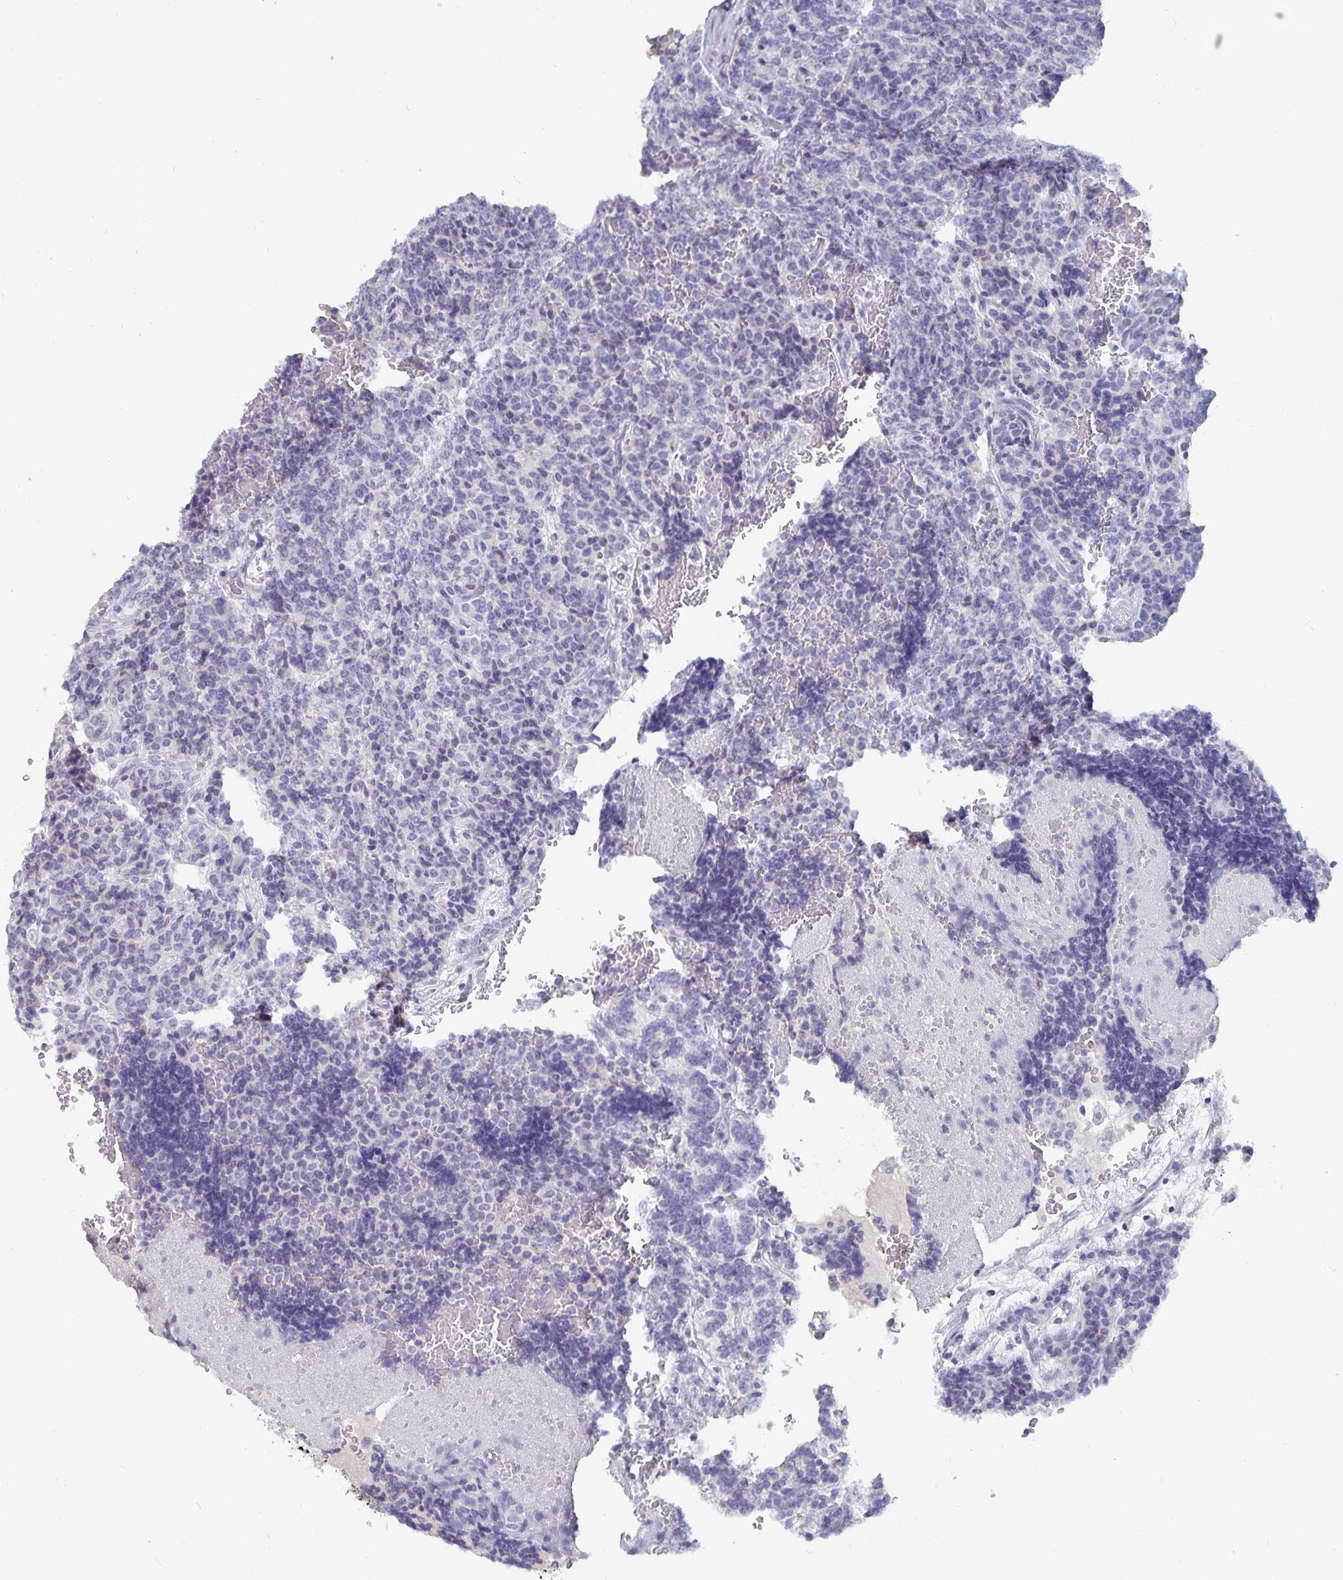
{"staining": {"intensity": "negative", "quantity": "none", "location": "none"}, "tissue": "carcinoid", "cell_type": "Tumor cells", "image_type": "cancer", "snomed": [{"axis": "morphology", "description": "Carcinoid, malignant, NOS"}, {"axis": "topography", "description": "Pancreas"}], "caption": "A histopathology image of carcinoid stained for a protein shows no brown staining in tumor cells.", "gene": "CFAP69", "patient": {"sex": "male", "age": 36}}